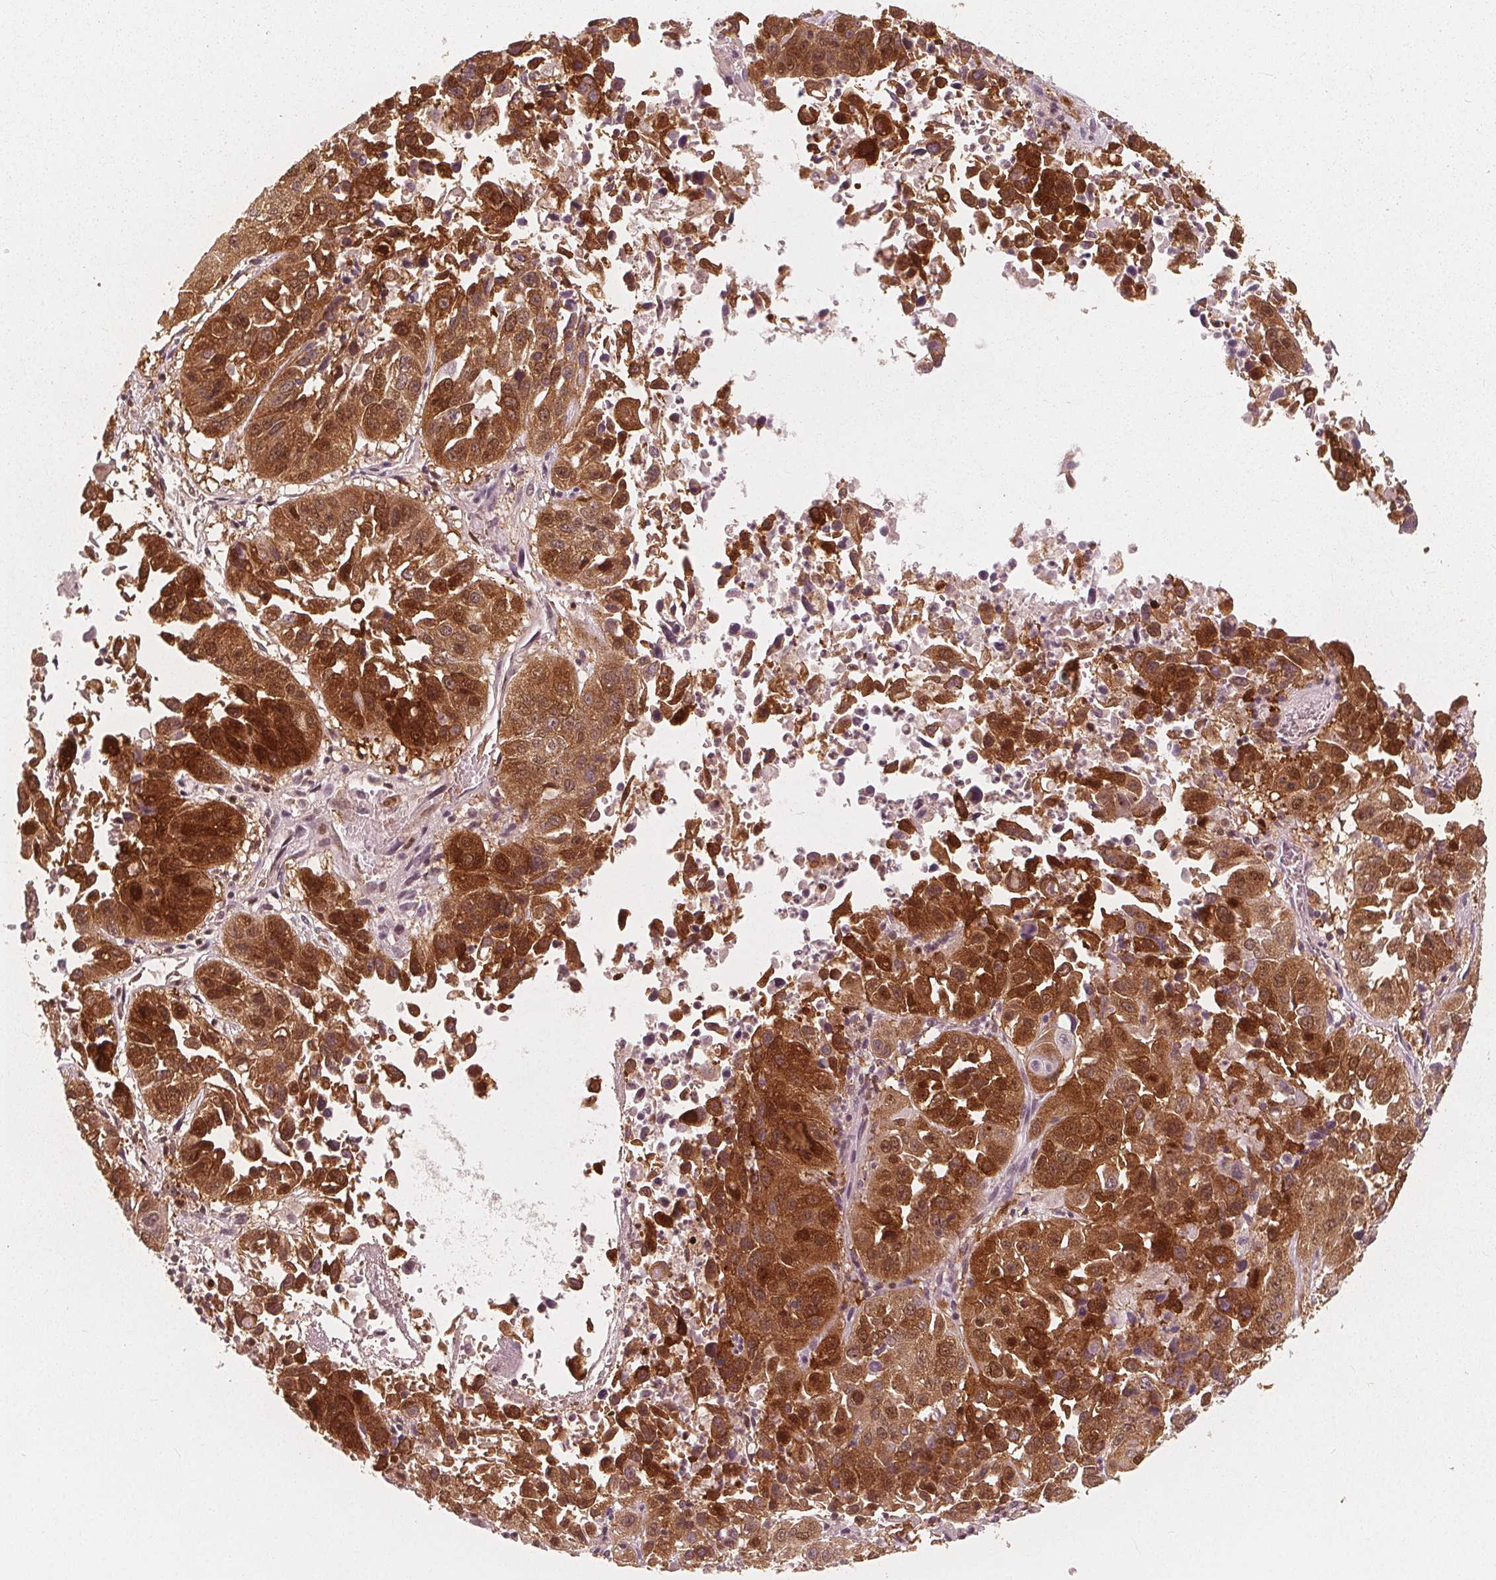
{"staining": {"intensity": "moderate", "quantity": ">75%", "location": "cytoplasmic/membranous,nuclear"}, "tissue": "lung cancer", "cell_type": "Tumor cells", "image_type": "cancer", "snomed": [{"axis": "morphology", "description": "Squamous cell carcinoma, NOS"}, {"axis": "topography", "description": "Lung"}], "caption": "A medium amount of moderate cytoplasmic/membranous and nuclear staining is present in approximately >75% of tumor cells in lung cancer (squamous cell carcinoma) tissue. (DAB IHC, brown staining for protein, blue staining for nuclei).", "gene": "SQSTM1", "patient": {"sex": "female", "age": 61}}